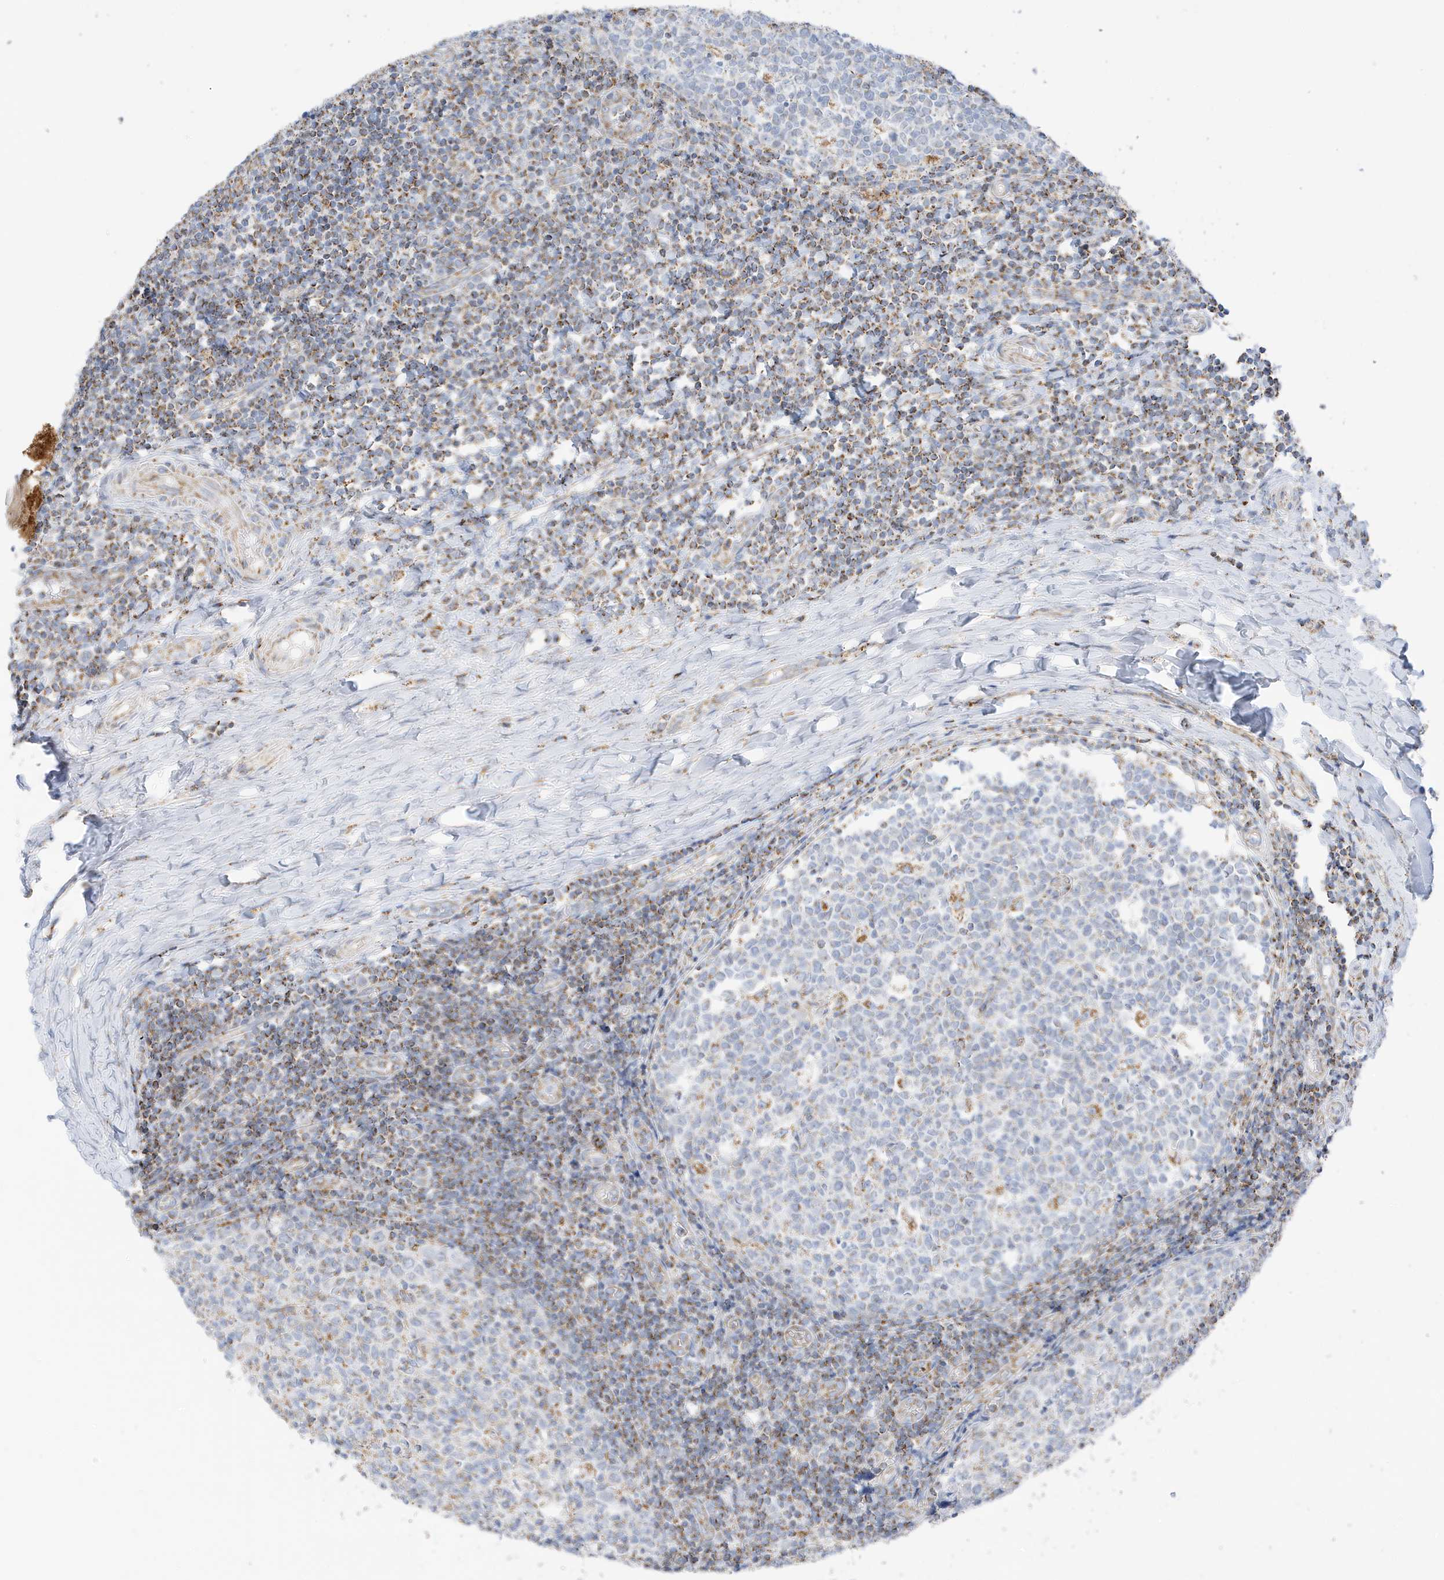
{"staining": {"intensity": "moderate", "quantity": "<25%", "location": "cytoplasmic/membranous"}, "tissue": "tonsil", "cell_type": "Germinal center cells", "image_type": "normal", "snomed": [{"axis": "morphology", "description": "Normal tissue, NOS"}, {"axis": "topography", "description": "Tonsil"}], "caption": "A brown stain shows moderate cytoplasmic/membranous positivity of a protein in germinal center cells of benign tonsil. The protein of interest is shown in brown color, while the nuclei are stained blue.", "gene": "CAPN13", "patient": {"sex": "female", "age": 19}}